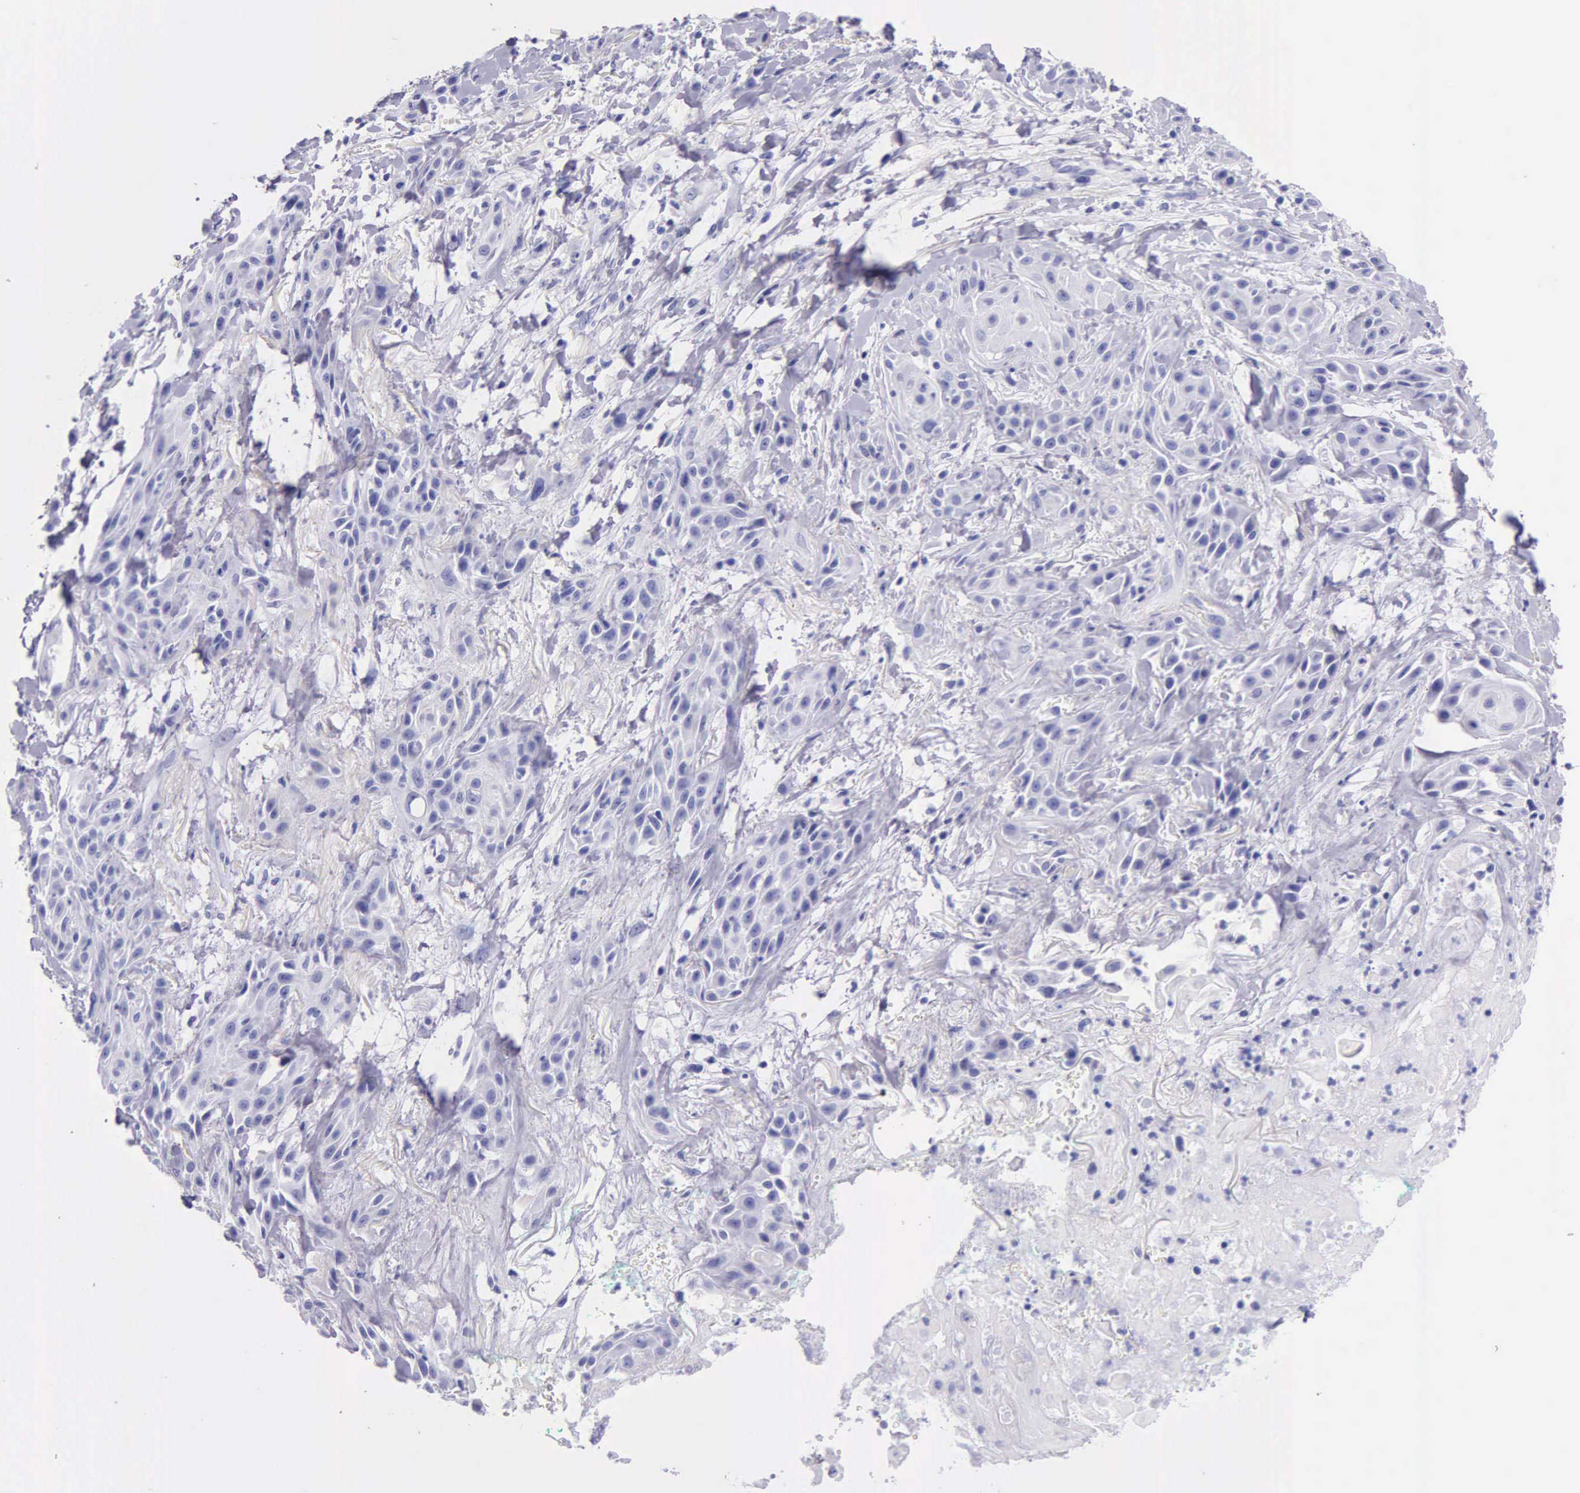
{"staining": {"intensity": "negative", "quantity": "none", "location": "none"}, "tissue": "skin cancer", "cell_type": "Tumor cells", "image_type": "cancer", "snomed": [{"axis": "morphology", "description": "Squamous cell carcinoma, NOS"}, {"axis": "topography", "description": "Skin"}, {"axis": "topography", "description": "Anal"}], "caption": "Tumor cells are negative for protein expression in human squamous cell carcinoma (skin).", "gene": "KLK3", "patient": {"sex": "male", "age": 64}}